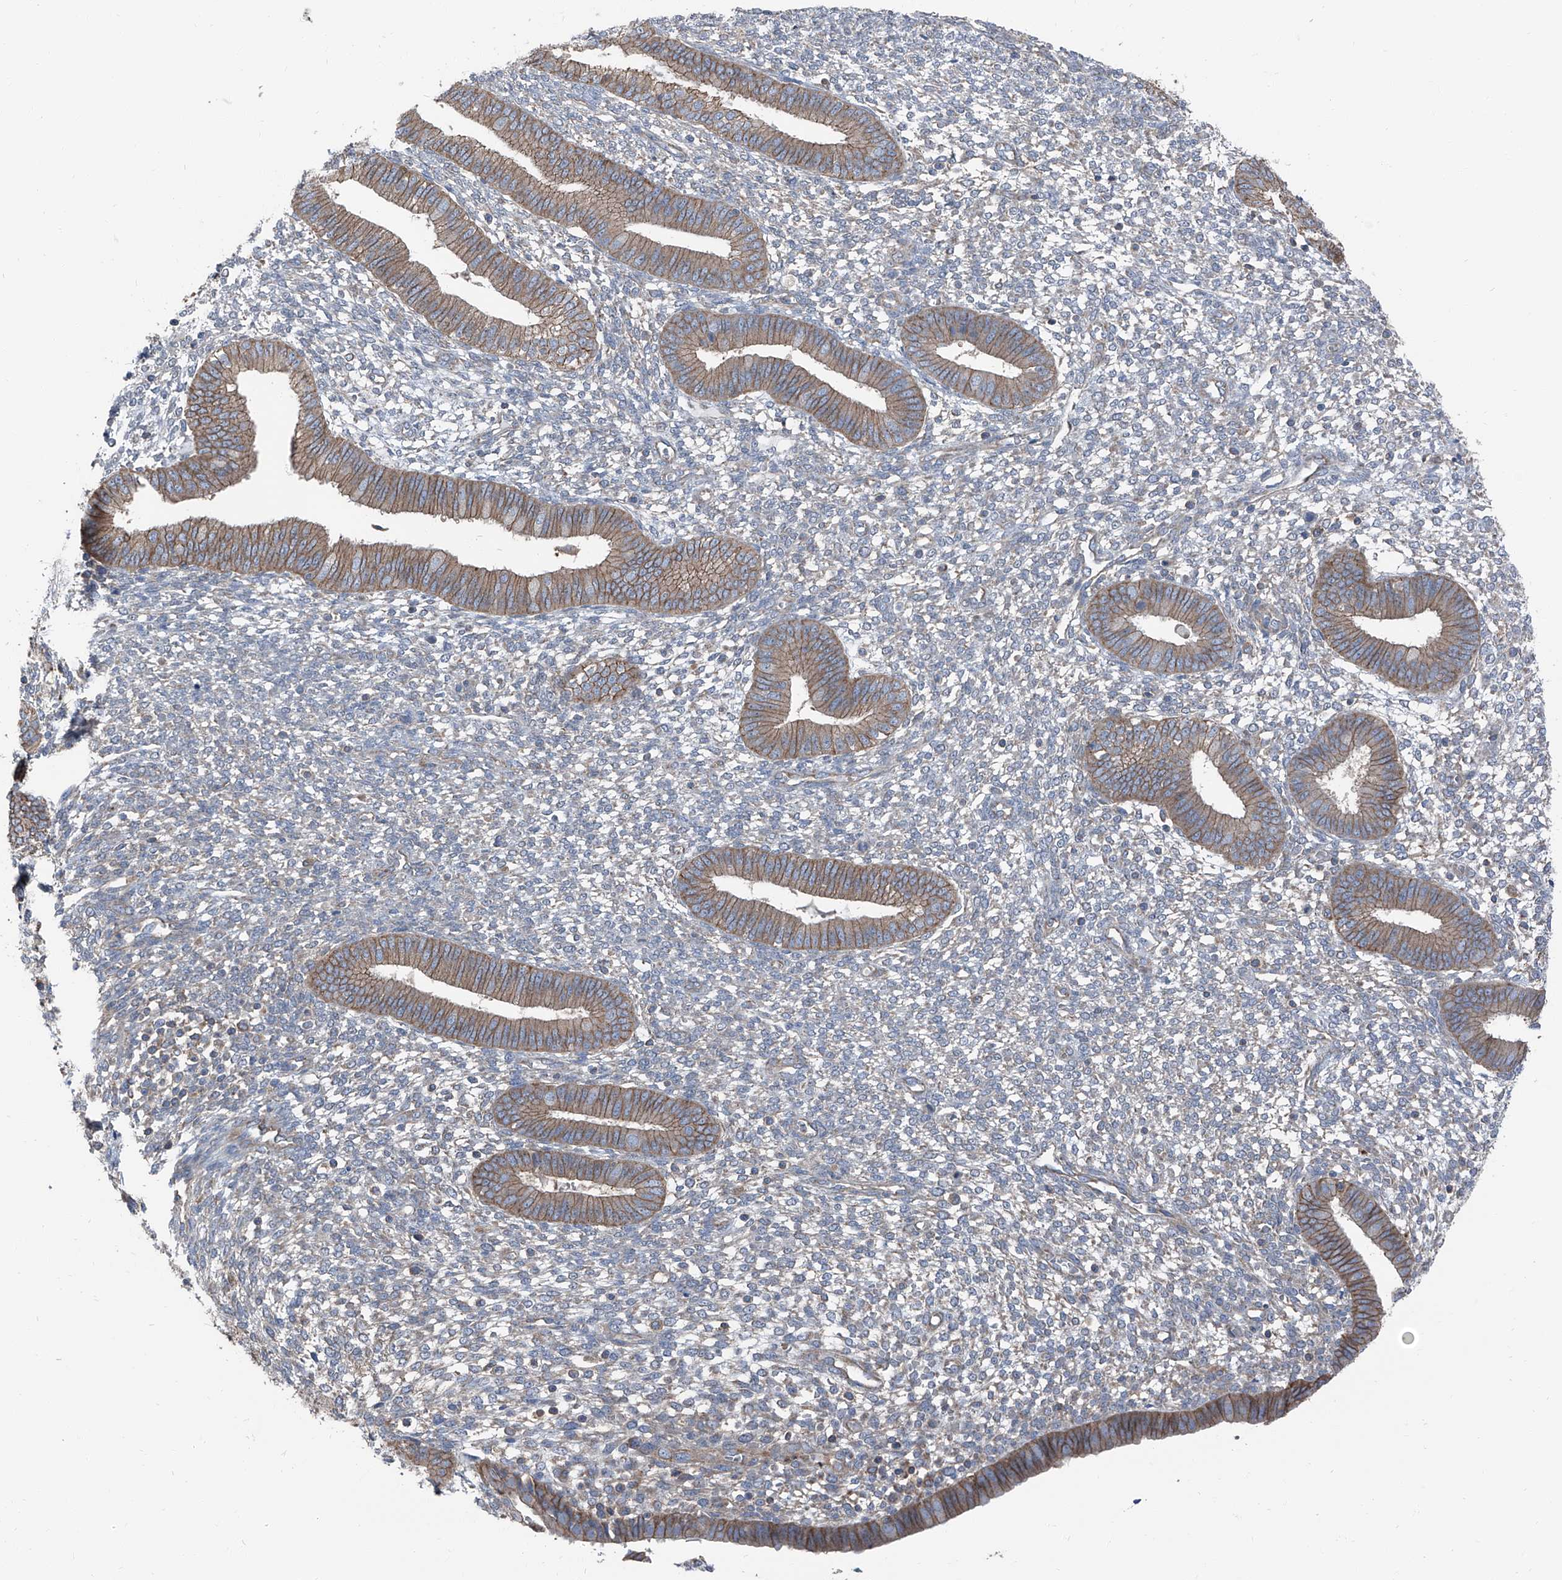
{"staining": {"intensity": "negative", "quantity": "none", "location": "none"}, "tissue": "endometrium", "cell_type": "Cells in endometrial stroma", "image_type": "normal", "snomed": [{"axis": "morphology", "description": "Normal tissue, NOS"}, {"axis": "topography", "description": "Endometrium"}], "caption": "DAB immunohistochemical staining of normal human endometrium demonstrates no significant expression in cells in endometrial stroma.", "gene": "GPR142", "patient": {"sex": "female", "age": 46}}